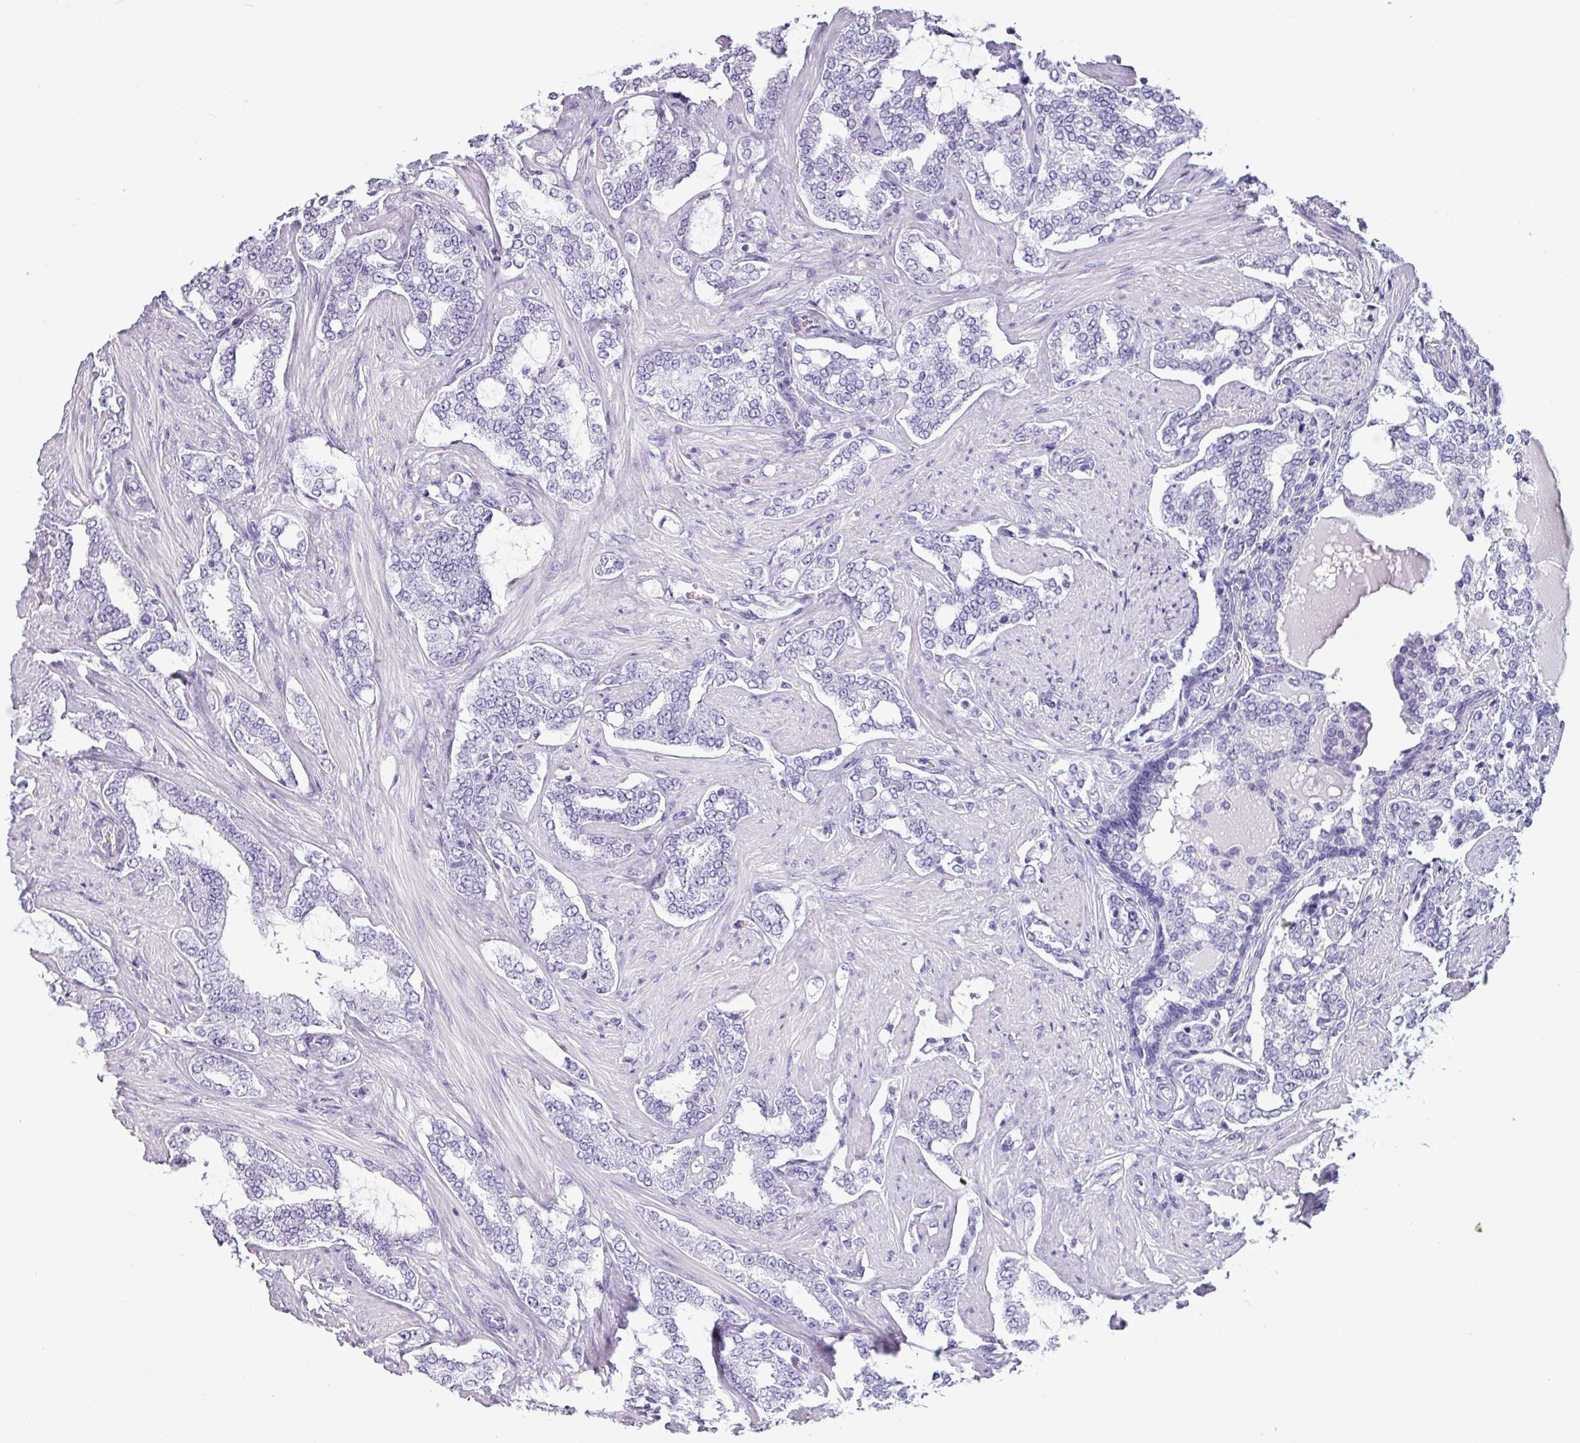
{"staining": {"intensity": "negative", "quantity": "none", "location": "none"}, "tissue": "prostate cancer", "cell_type": "Tumor cells", "image_type": "cancer", "snomed": [{"axis": "morphology", "description": "Adenocarcinoma, High grade"}, {"axis": "topography", "description": "Prostate"}], "caption": "IHC micrograph of prostate high-grade adenocarcinoma stained for a protein (brown), which shows no positivity in tumor cells.", "gene": "CRYBB2", "patient": {"sex": "male", "age": 64}}